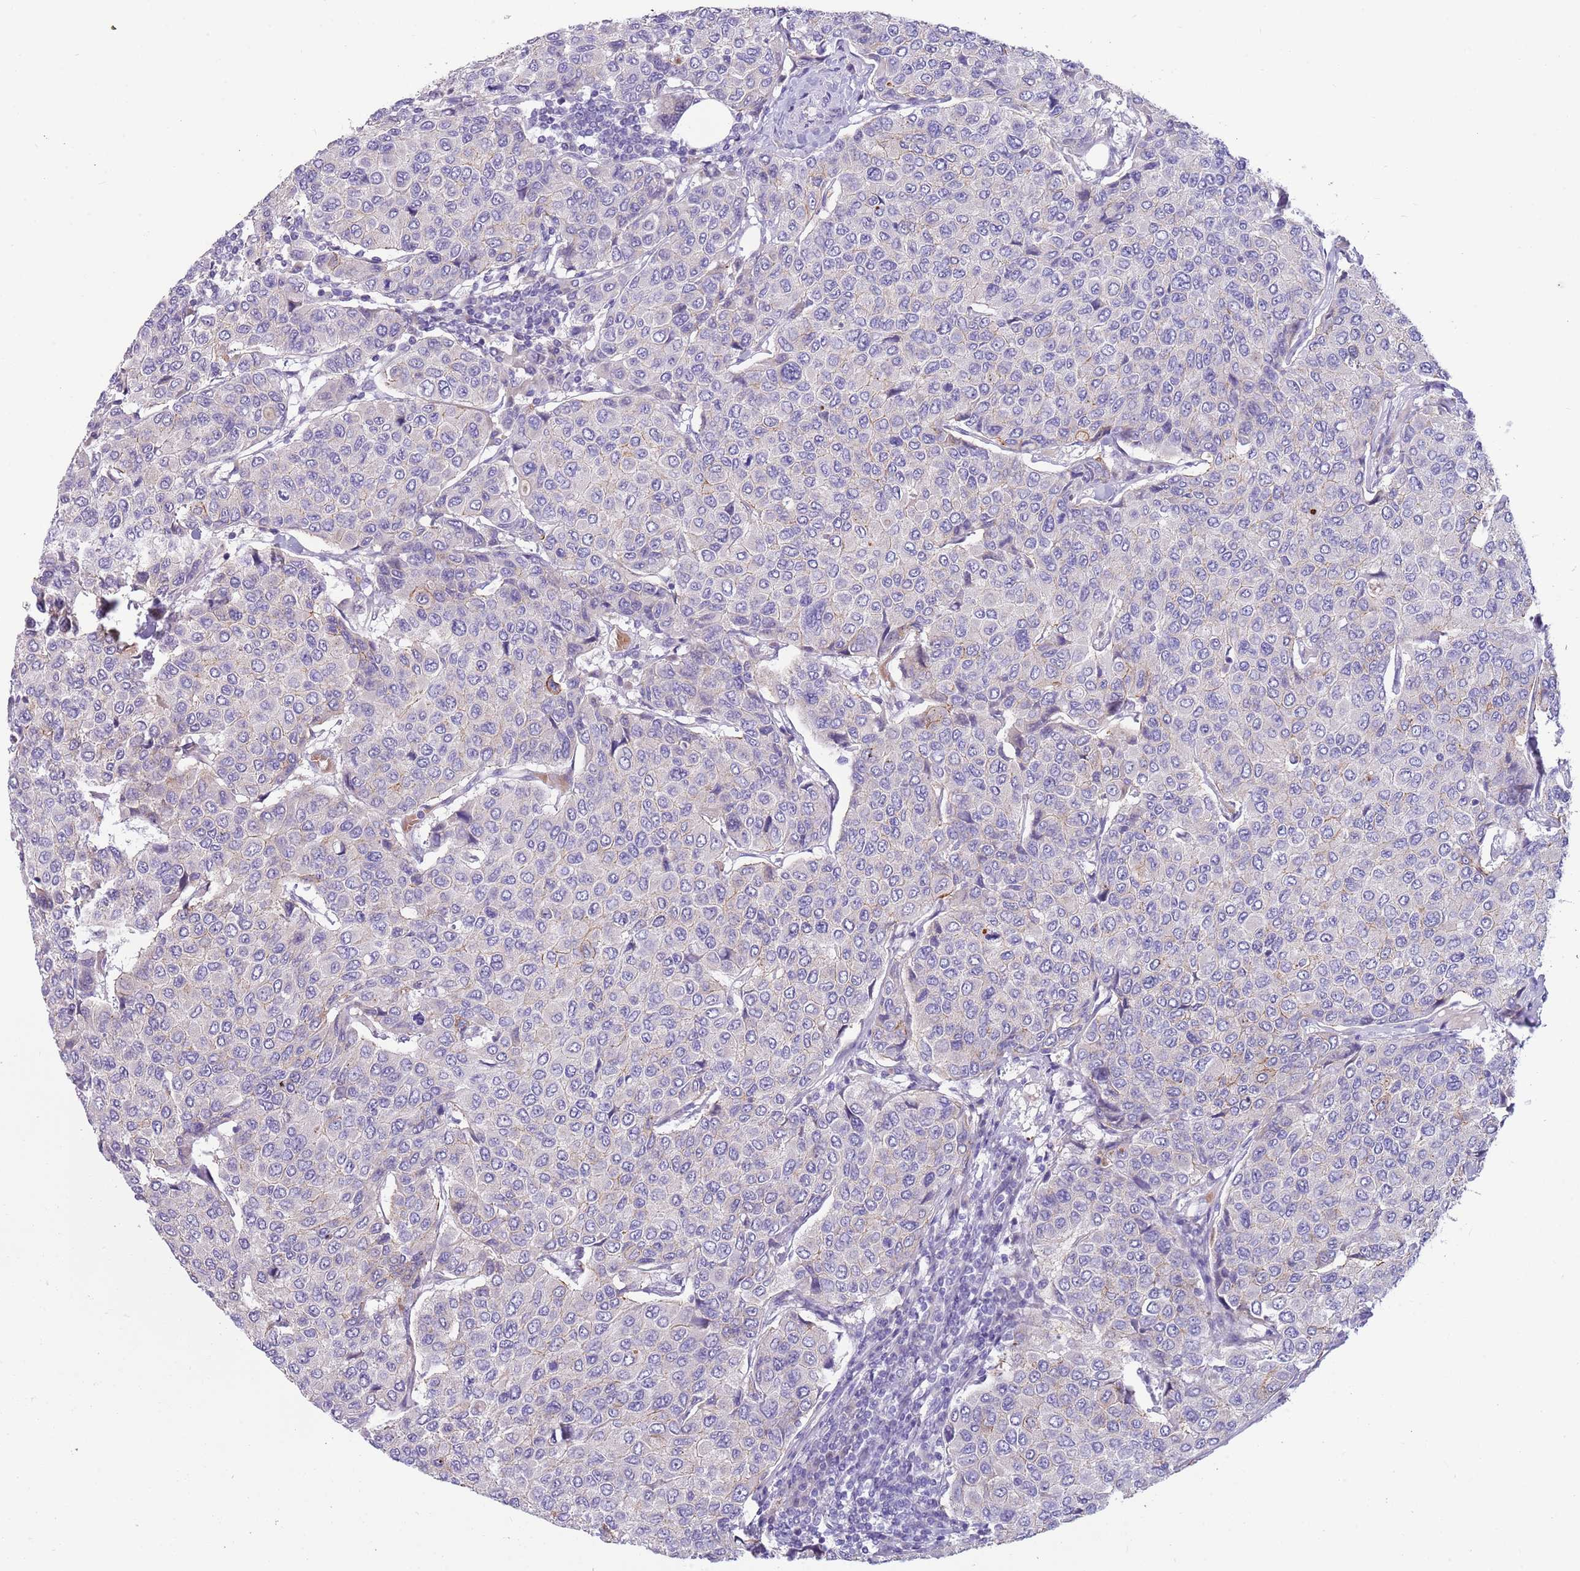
{"staining": {"intensity": "negative", "quantity": "none", "location": "none"}, "tissue": "breast cancer", "cell_type": "Tumor cells", "image_type": "cancer", "snomed": [{"axis": "morphology", "description": "Duct carcinoma"}, {"axis": "topography", "description": "Breast"}], "caption": "IHC photomicrograph of neoplastic tissue: breast cancer (intraductal carcinoma) stained with DAB (3,3'-diaminobenzidine) demonstrates no significant protein staining in tumor cells.", "gene": "DDHD1", "patient": {"sex": "female", "age": 55}}